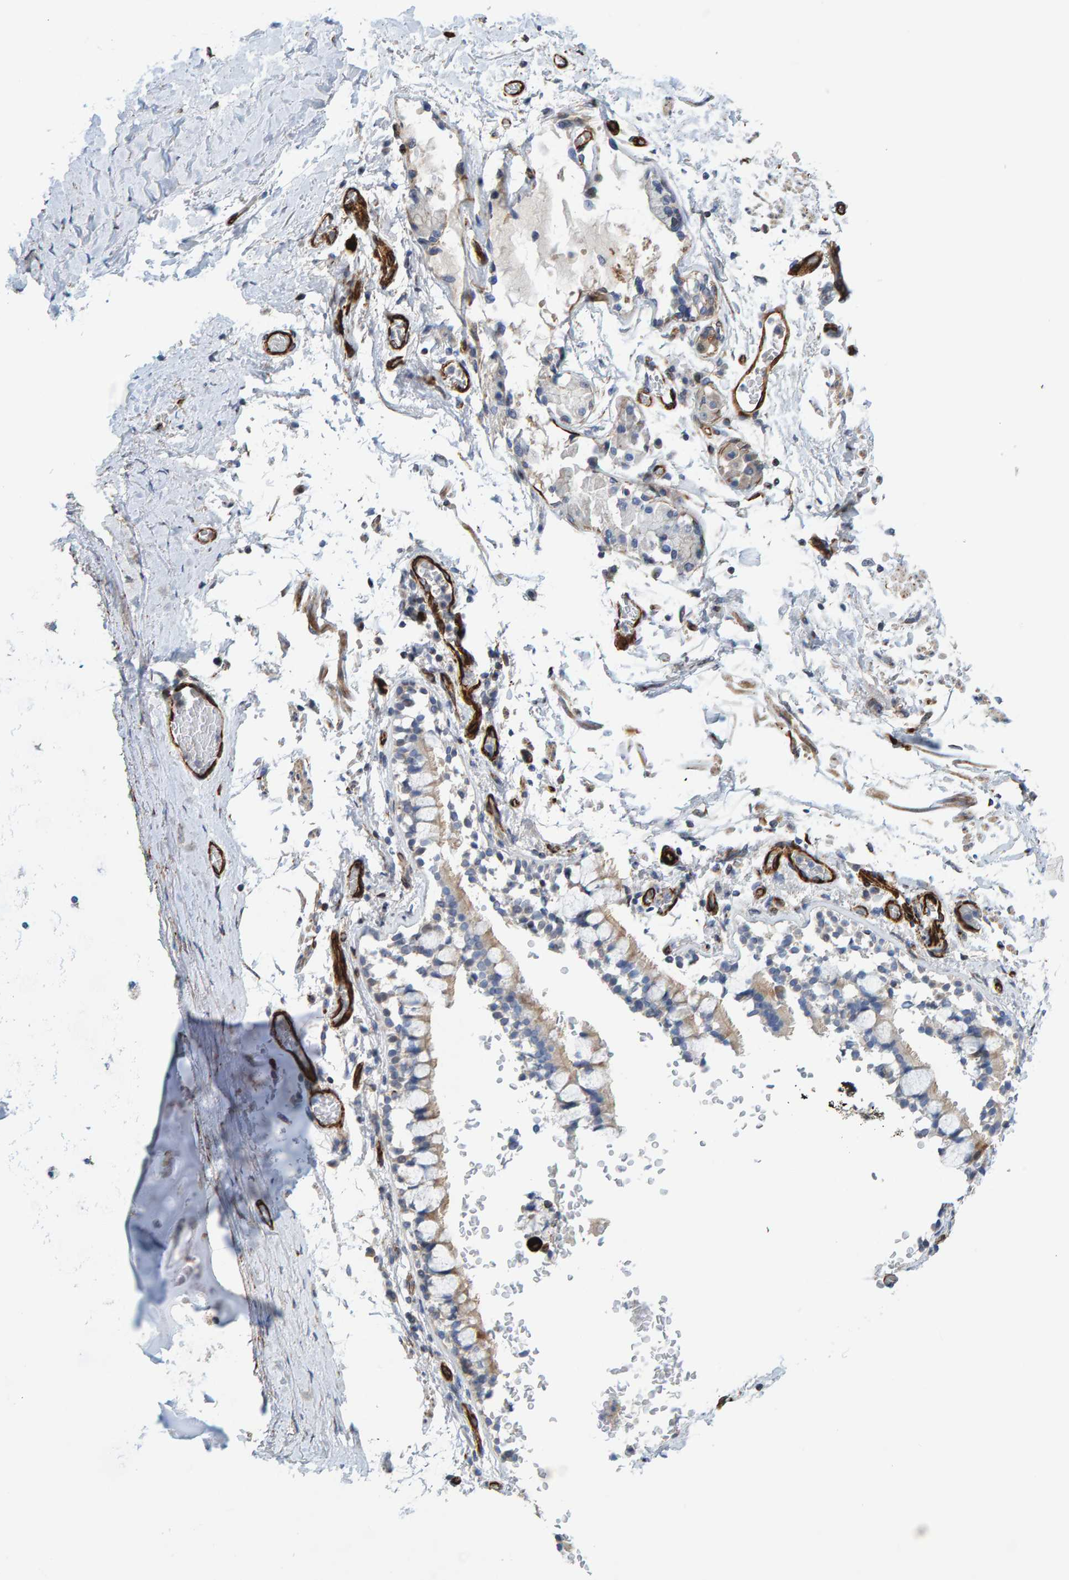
{"staining": {"intensity": "moderate", "quantity": ">75%", "location": "cytoplasmic/membranous"}, "tissue": "adipose tissue", "cell_type": "Adipocytes", "image_type": "normal", "snomed": [{"axis": "morphology", "description": "Normal tissue, NOS"}, {"axis": "topography", "description": "Cartilage tissue"}, {"axis": "topography", "description": "Lung"}], "caption": "Immunohistochemical staining of benign human adipose tissue demonstrates moderate cytoplasmic/membranous protein positivity in approximately >75% of adipocytes.", "gene": "POLG2", "patient": {"sex": "female", "age": 77}}